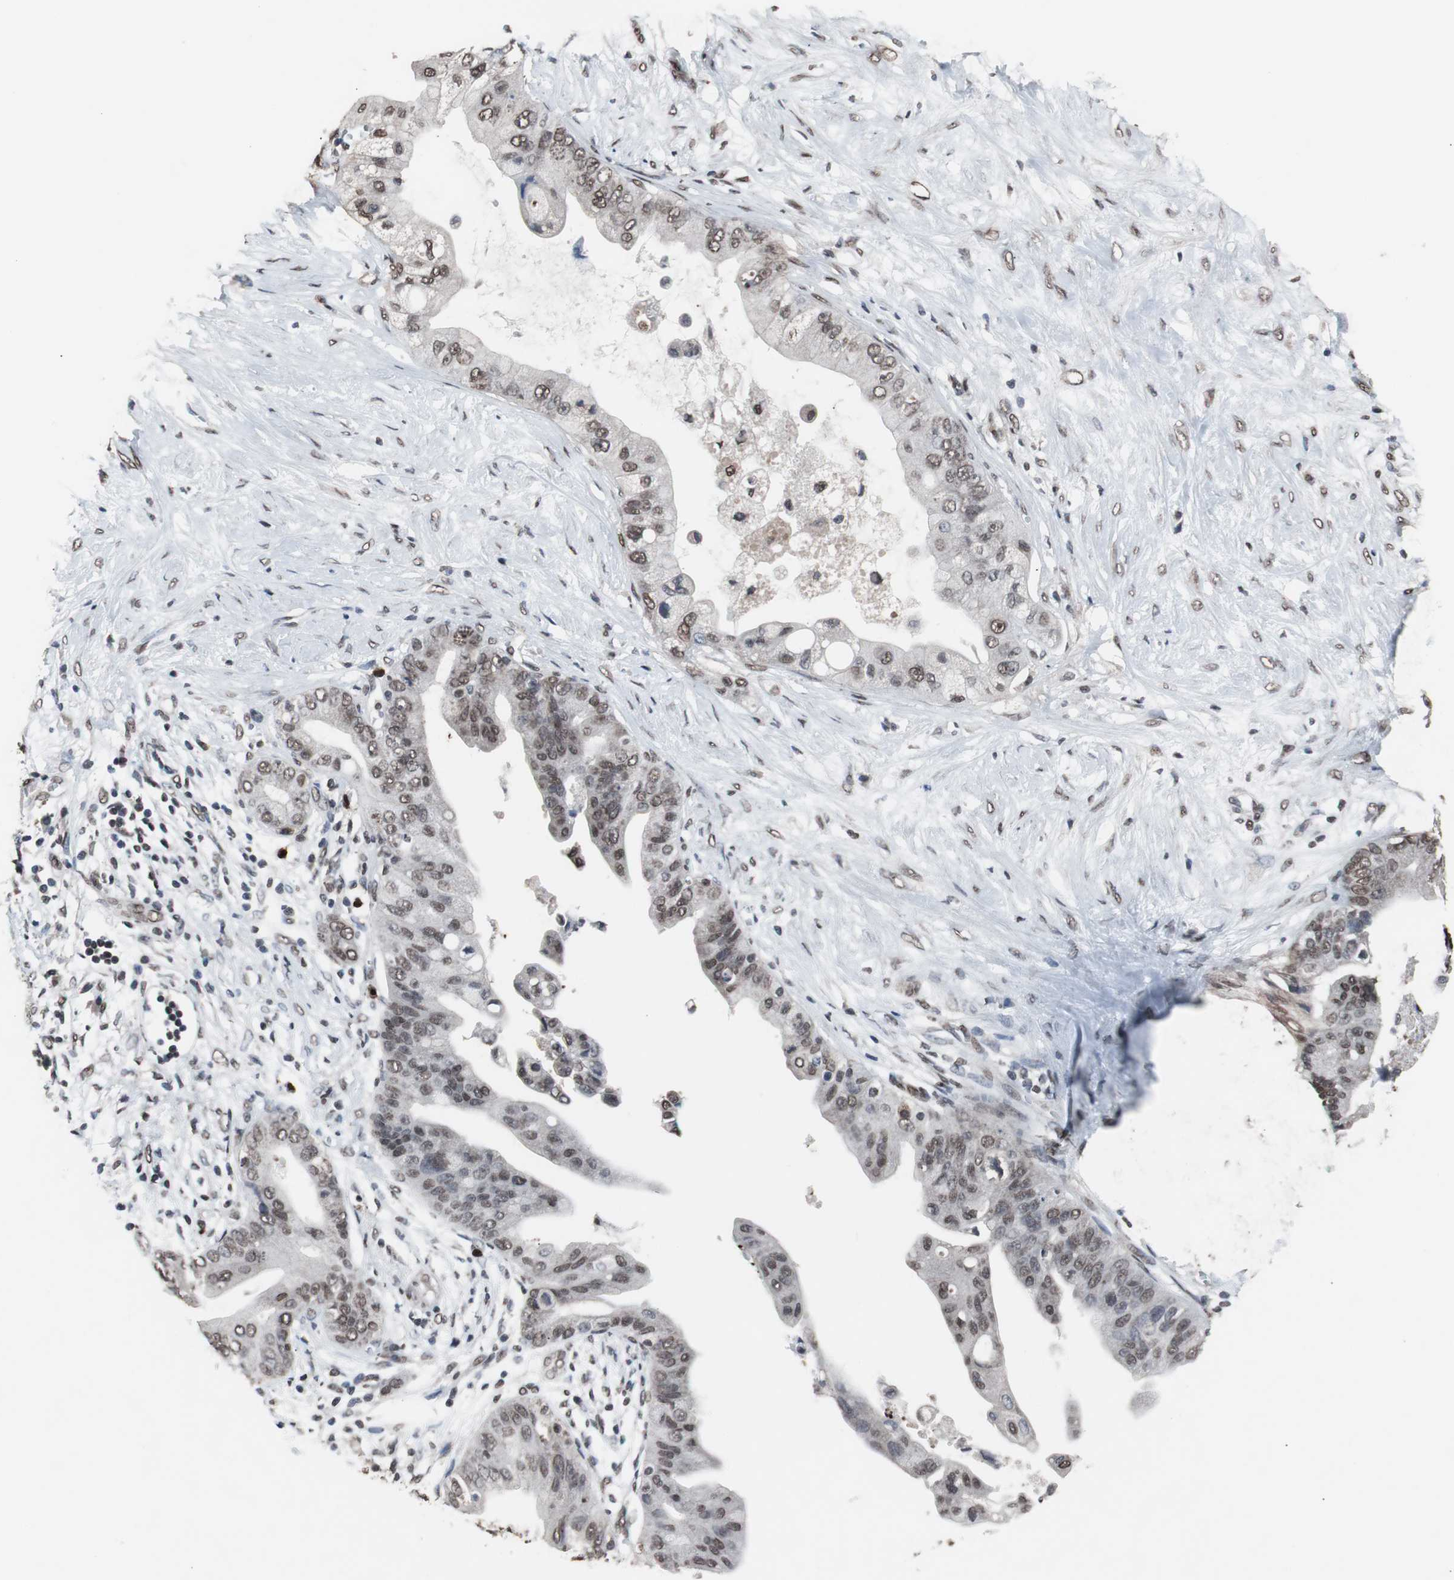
{"staining": {"intensity": "weak", "quantity": "25%-75%", "location": "nuclear"}, "tissue": "pancreatic cancer", "cell_type": "Tumor cells", "image_type": "cancer", "snomed": [{"axis": "morphology", "description": "Adenocarcinoma, NOS"}, {"axis": "topography", "description": "Pancreas"}], "caption": "Tumor cells exhibit weak nuclear expression in about 25%-75% of cells in pancreatic cancer.", "gene": "MED27", "patient": {"sex": "female", "age": 75}}